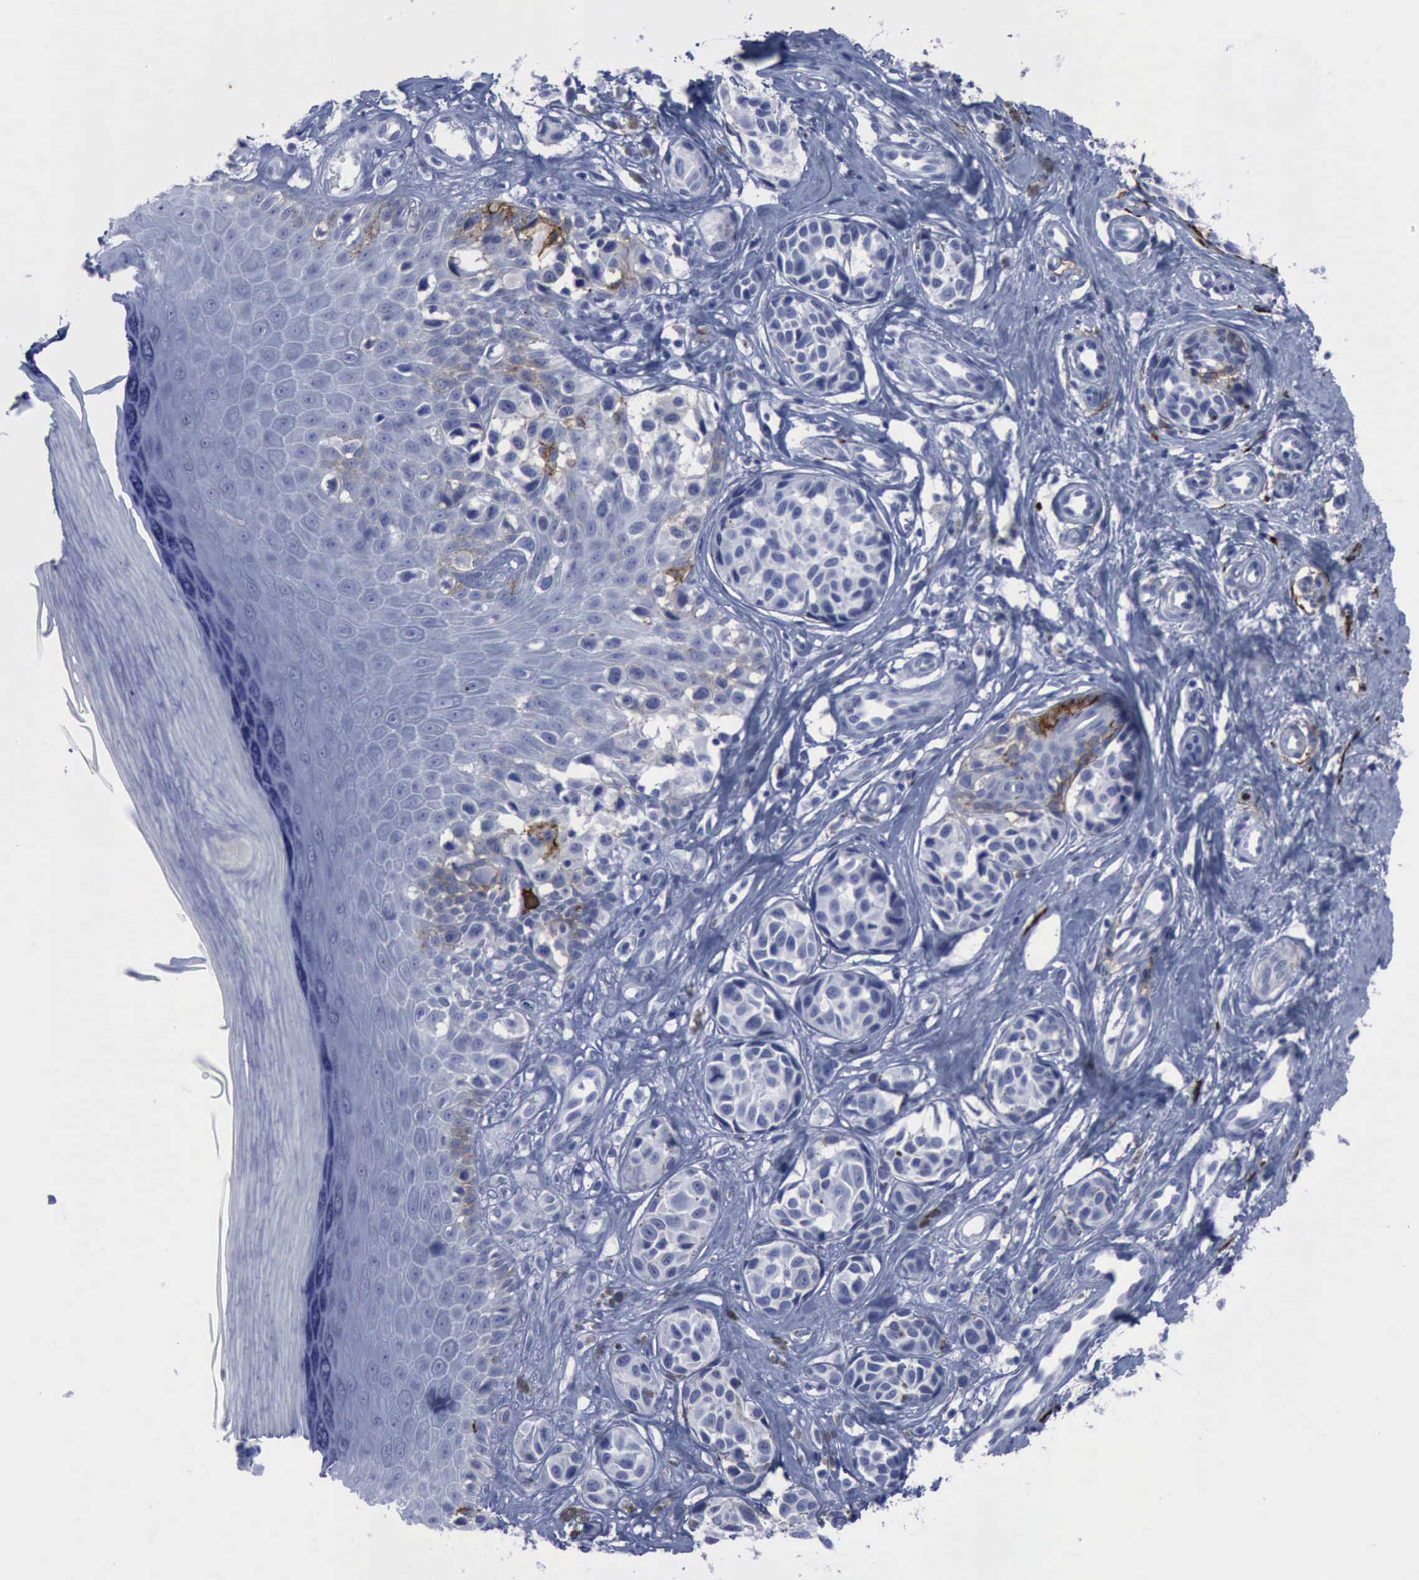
{"staining": {"intensity": "negative", "quantity": "none", "location": "none"}, "tissue": "melanoma", "cell_type": "Tumor cells", "image_type": "cancer", "snomed": [{"axis": "morphology", "description": "Malignant melanoma, NOS"}, {"axis": "topography", "description": "Skin"}], "caption": "Tumor cells show no significant expression in malignant melanoma.", "gene": "NGFR", "patient": {"sex": "female", "age": 55}}